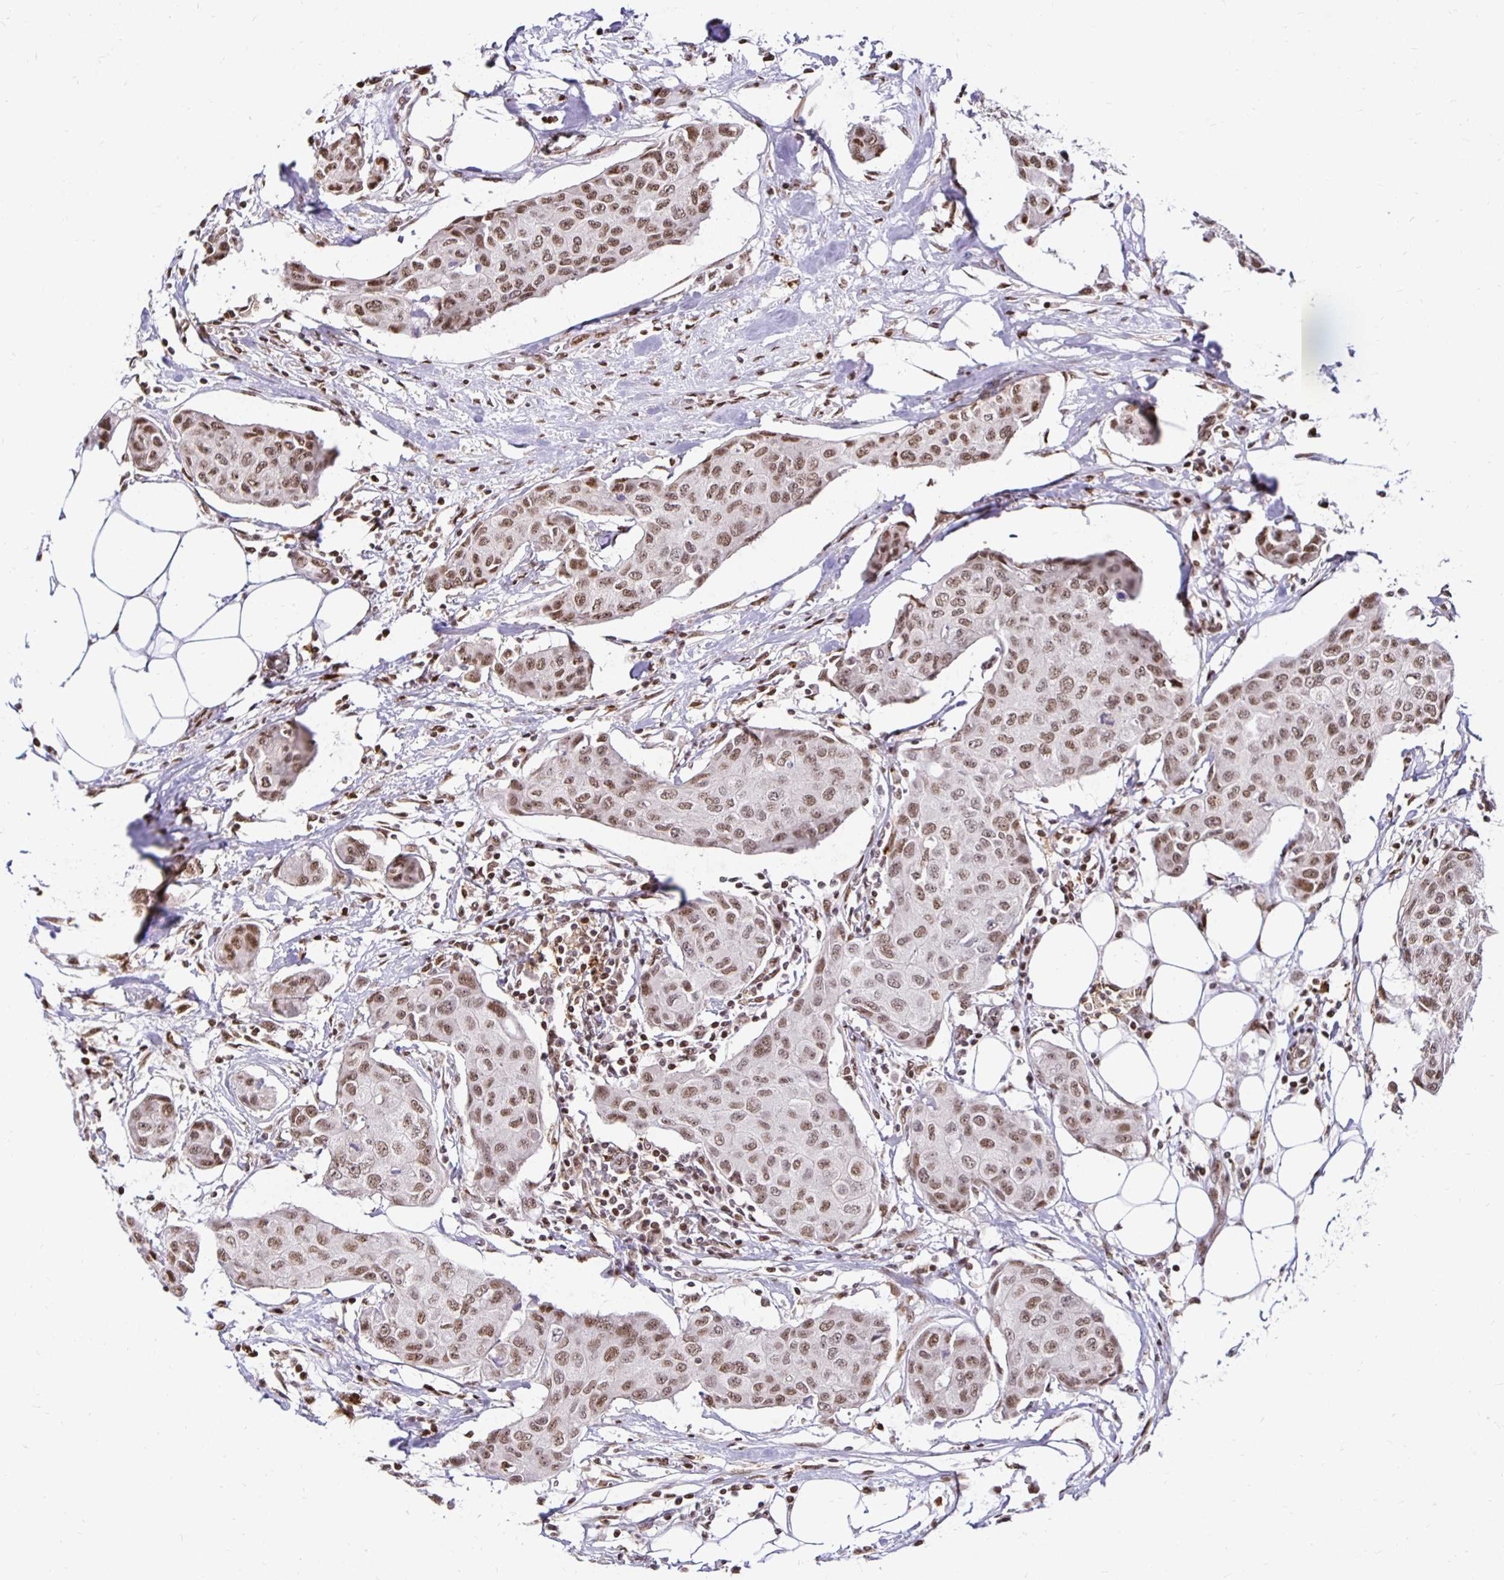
{"staining": {"intensity": "moderate", "quantity": ">75%", "location": "nuclear"}, "tissue": "breast cancer", "cell_type": "Tumor cells", "image_type": "cancer", "snomed": [{"axis": "morphology", "description": "Duct carcinoma"}, {"axis": "topography", "description": "Breast"}, {"axis": "topography", "description": "Lymph node"}], "caption": "Protein staining of breast intraductal carcinoma tissue demonstrates moderate nuclear positivity in about >75% of tumor cells. (DAB (3,3'-diaminobenzidine) = brown stain, brightfield microscopy at high magnification).", "gene": "ZNF579", "patient": {"sex": "female", "age": 80}}